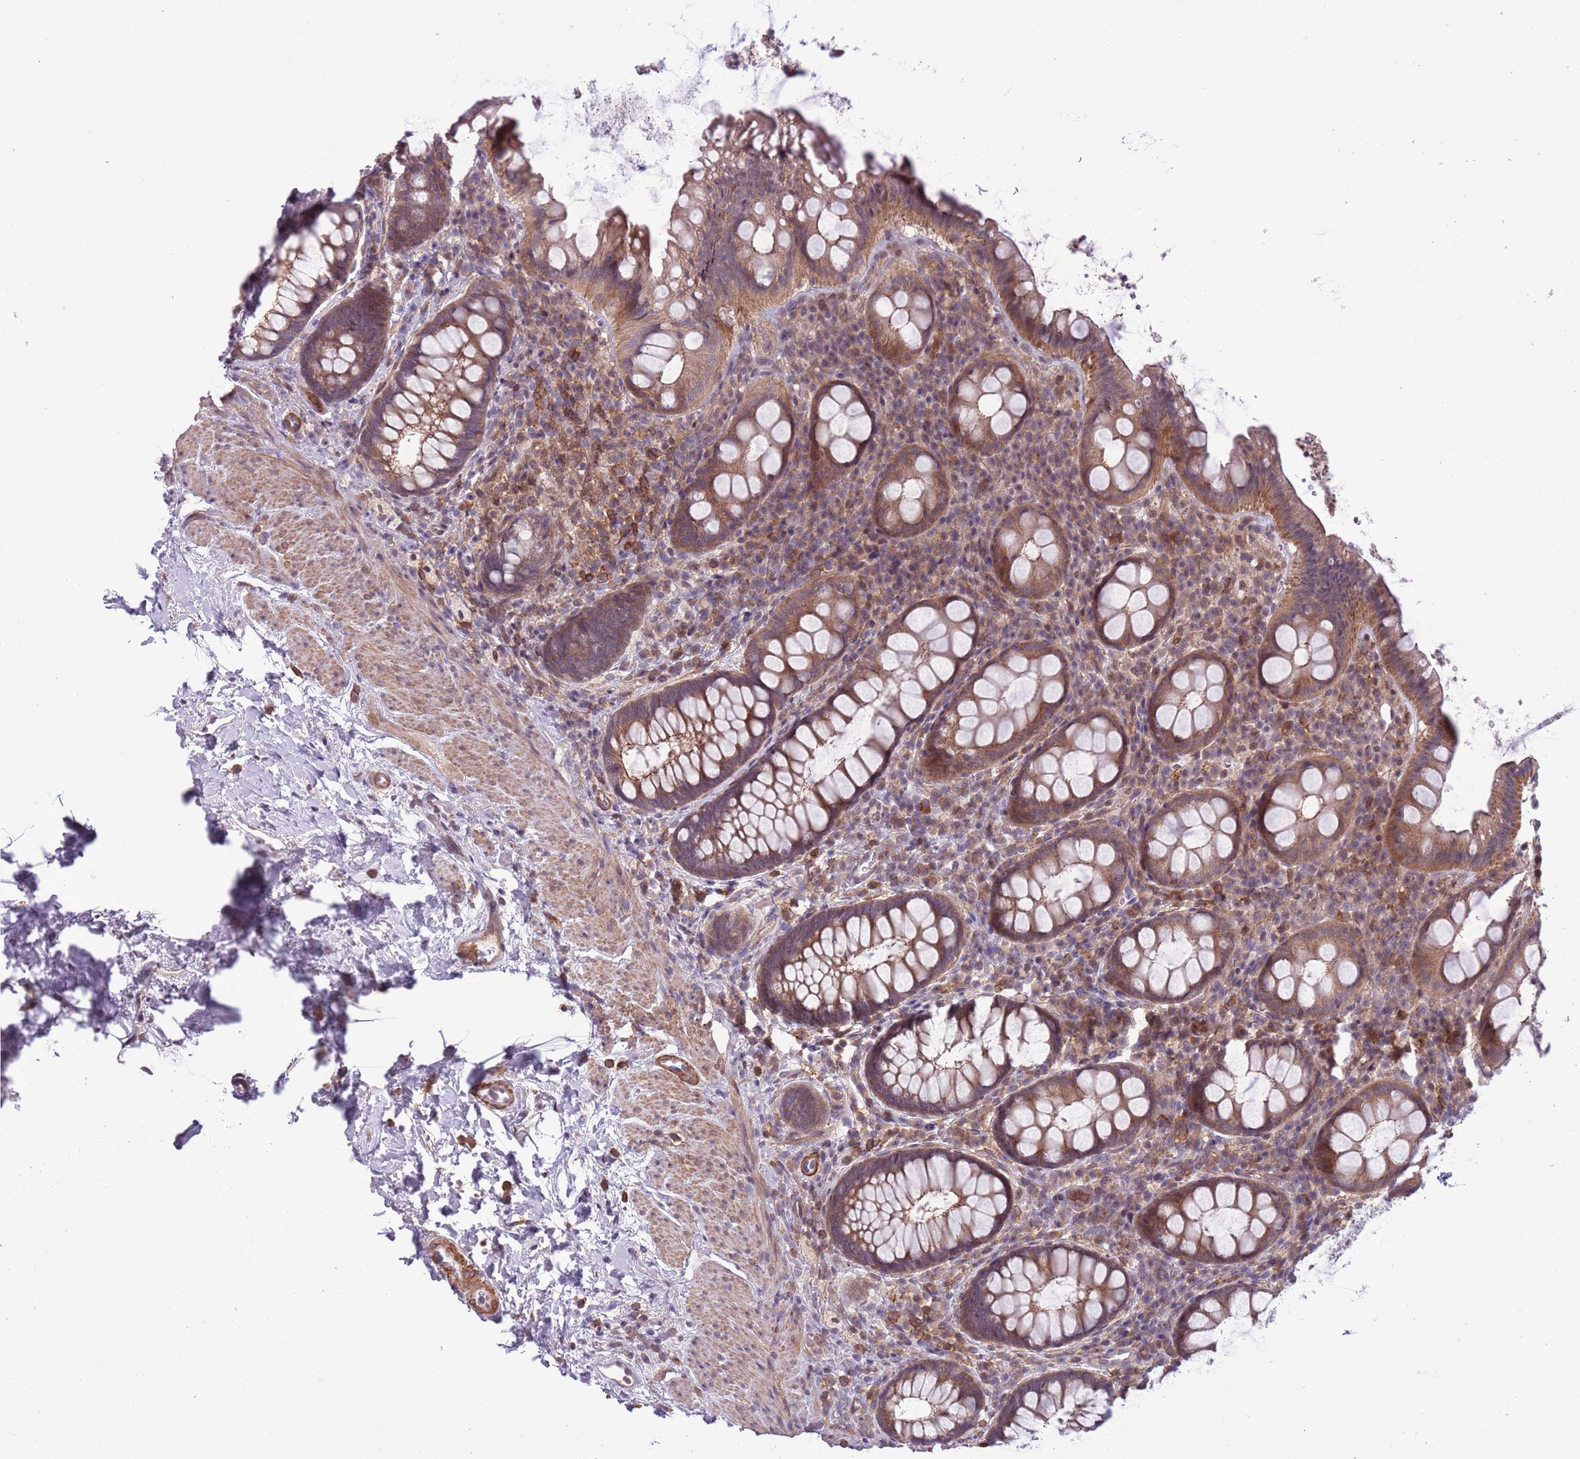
{"staining": {"intensity": "moderate", "quantity": "25%-75%", "location": "cytoplasmic/membranous"}, "tissue": "rectum", "cell_type": "Glandular cells", "image_type": "normal", "snomed": [{"axis": "morphology", "description": "Normal tissue, NOS"}, {"axis": "topography", "description": "Rectum"}, {"axis": "topography", "description": "Peripheral nerve tissue"}], "caption": "Immunohistochemical staining of normal rectum reveals 25%-75% levels of moderate cytoplasmic/membranous protein staining in about 25%-75% of glandular cells. Using DAB (3,3'-diaminobenzidine) (brown) and hematoxylin (blue) stains, captured at high magnification using brightfield microscopy.", "gene": "JAML", "patient": {"sex": "female", "age": 69}}